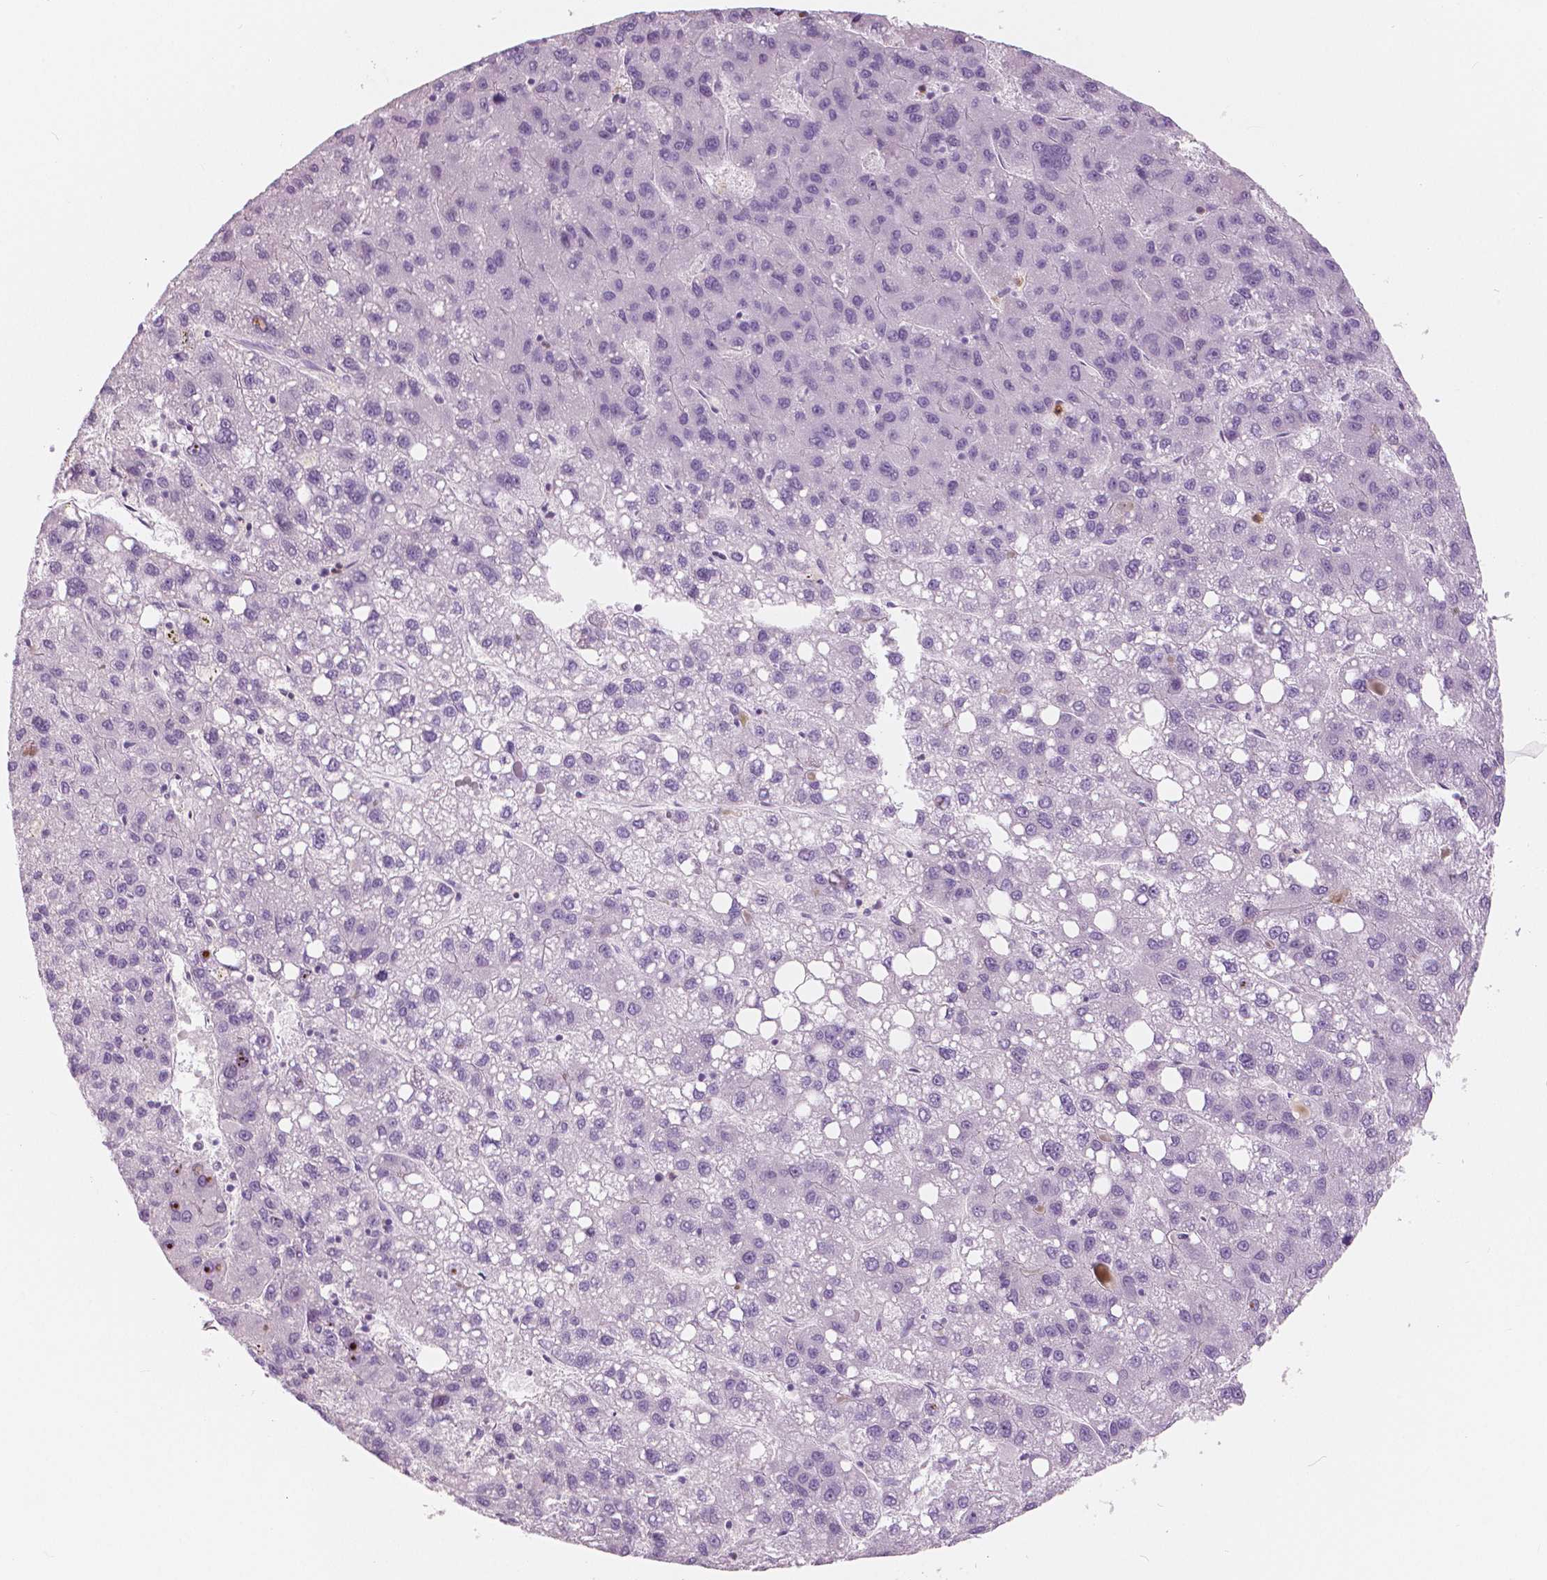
{"staining": {"intensity": "negative", "quantity": "none", "location": "none"}, "tissue": "liver cancer", "cell_type": "Tumor cells", "image_type": "cancer", "snomed": [{"axis": "morphology", "description": "Carcinoma, Hepatocellular, NOS"}, {"axis": "topography", "description": "Liver"}], "caption": "Protein analysis of liver cancer (hepatocellular carcinoma) reveals no significant expression in tumor cells.", "gene": "CXCR2", "patient": {"sex": "female", "age": 82}}